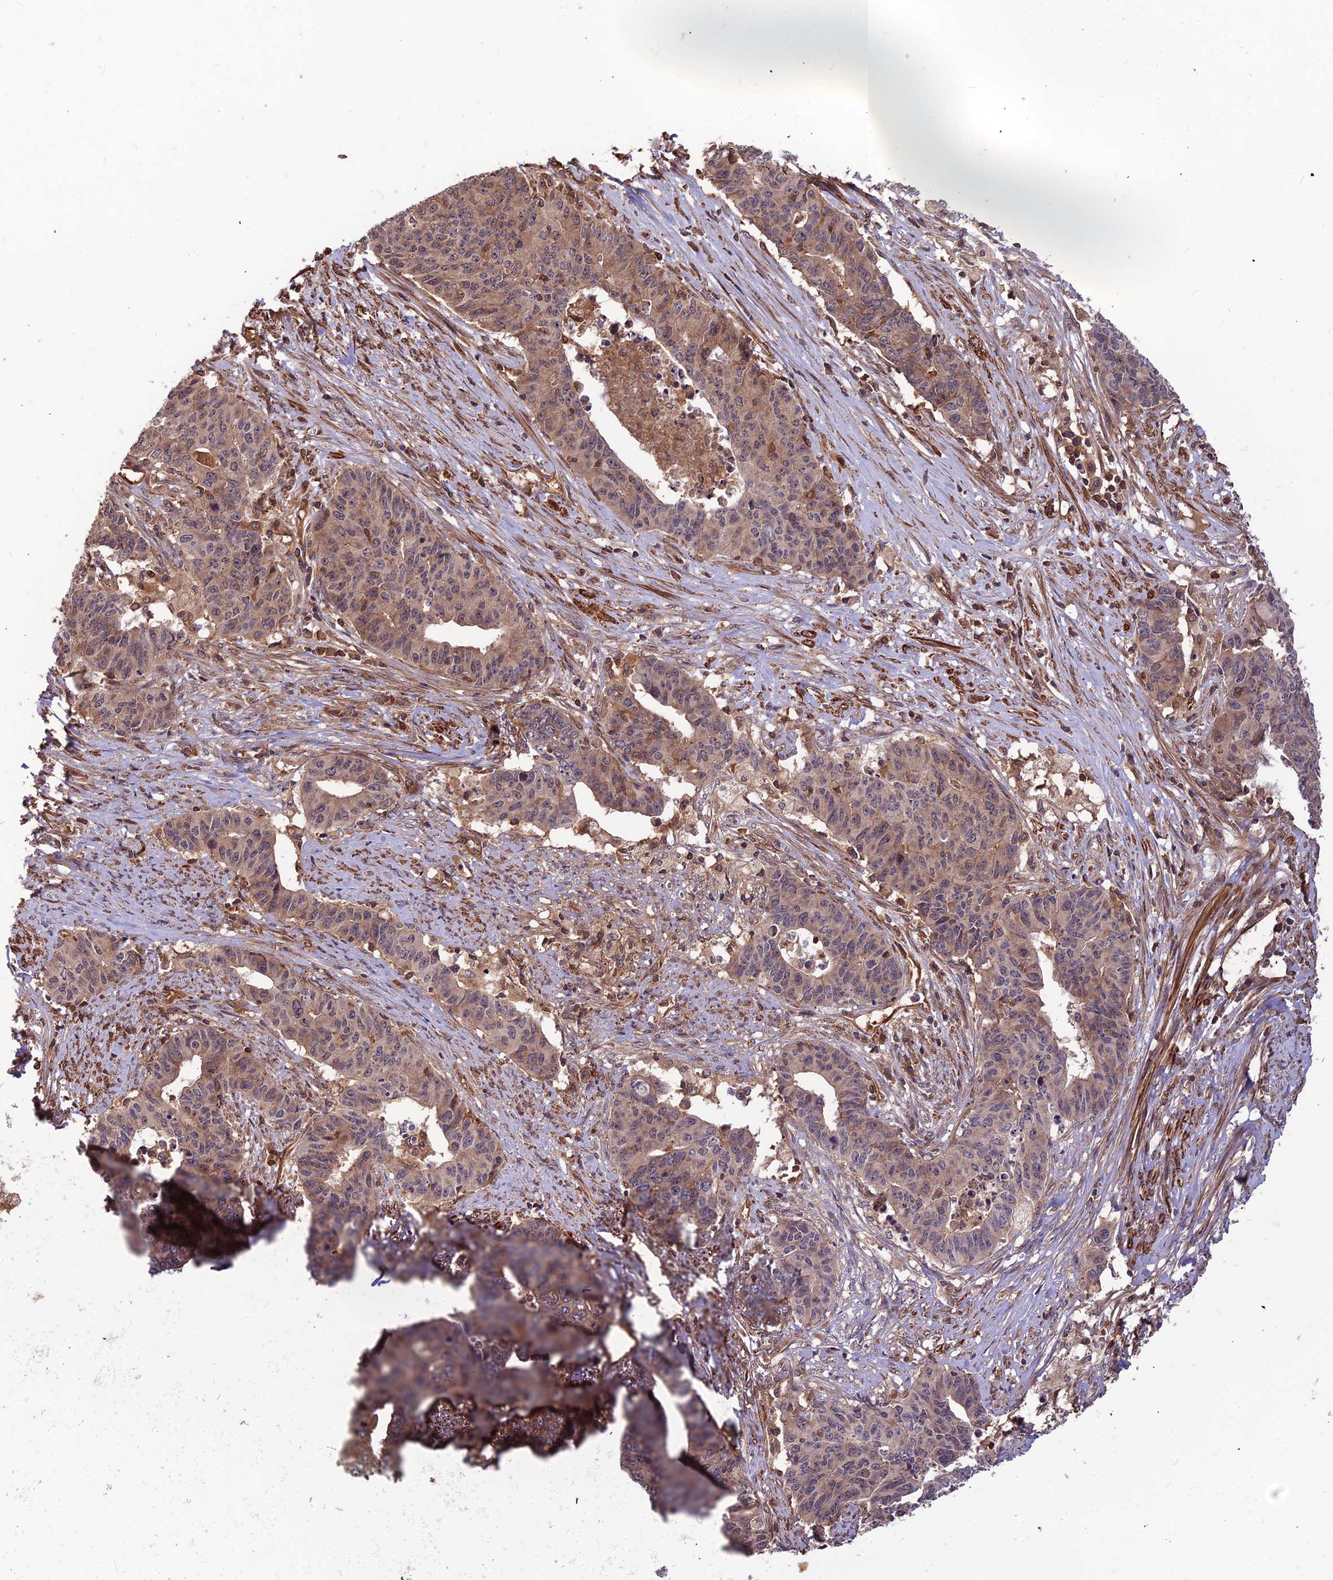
{"staining": {"intensity": "weak", "quantity": ">75%", "location": "cytoplasmic/membranous"}, "tissue": "endometrial cancer", "cell_type": "Tumor cells", "image_type": "cancer", "snomed": [{"axis": "morphology", "description": "Adenocarcinoma, NOS"}, {"axis": "topography", "description": "Endometrium"}], "caption": "A brown stain labels weak cytoplasmic/membranous expression of a protein in human endometrial cancer tumor cells.", "gene": "ZNF467", "patient": {"sex": "female", "age": 59}}